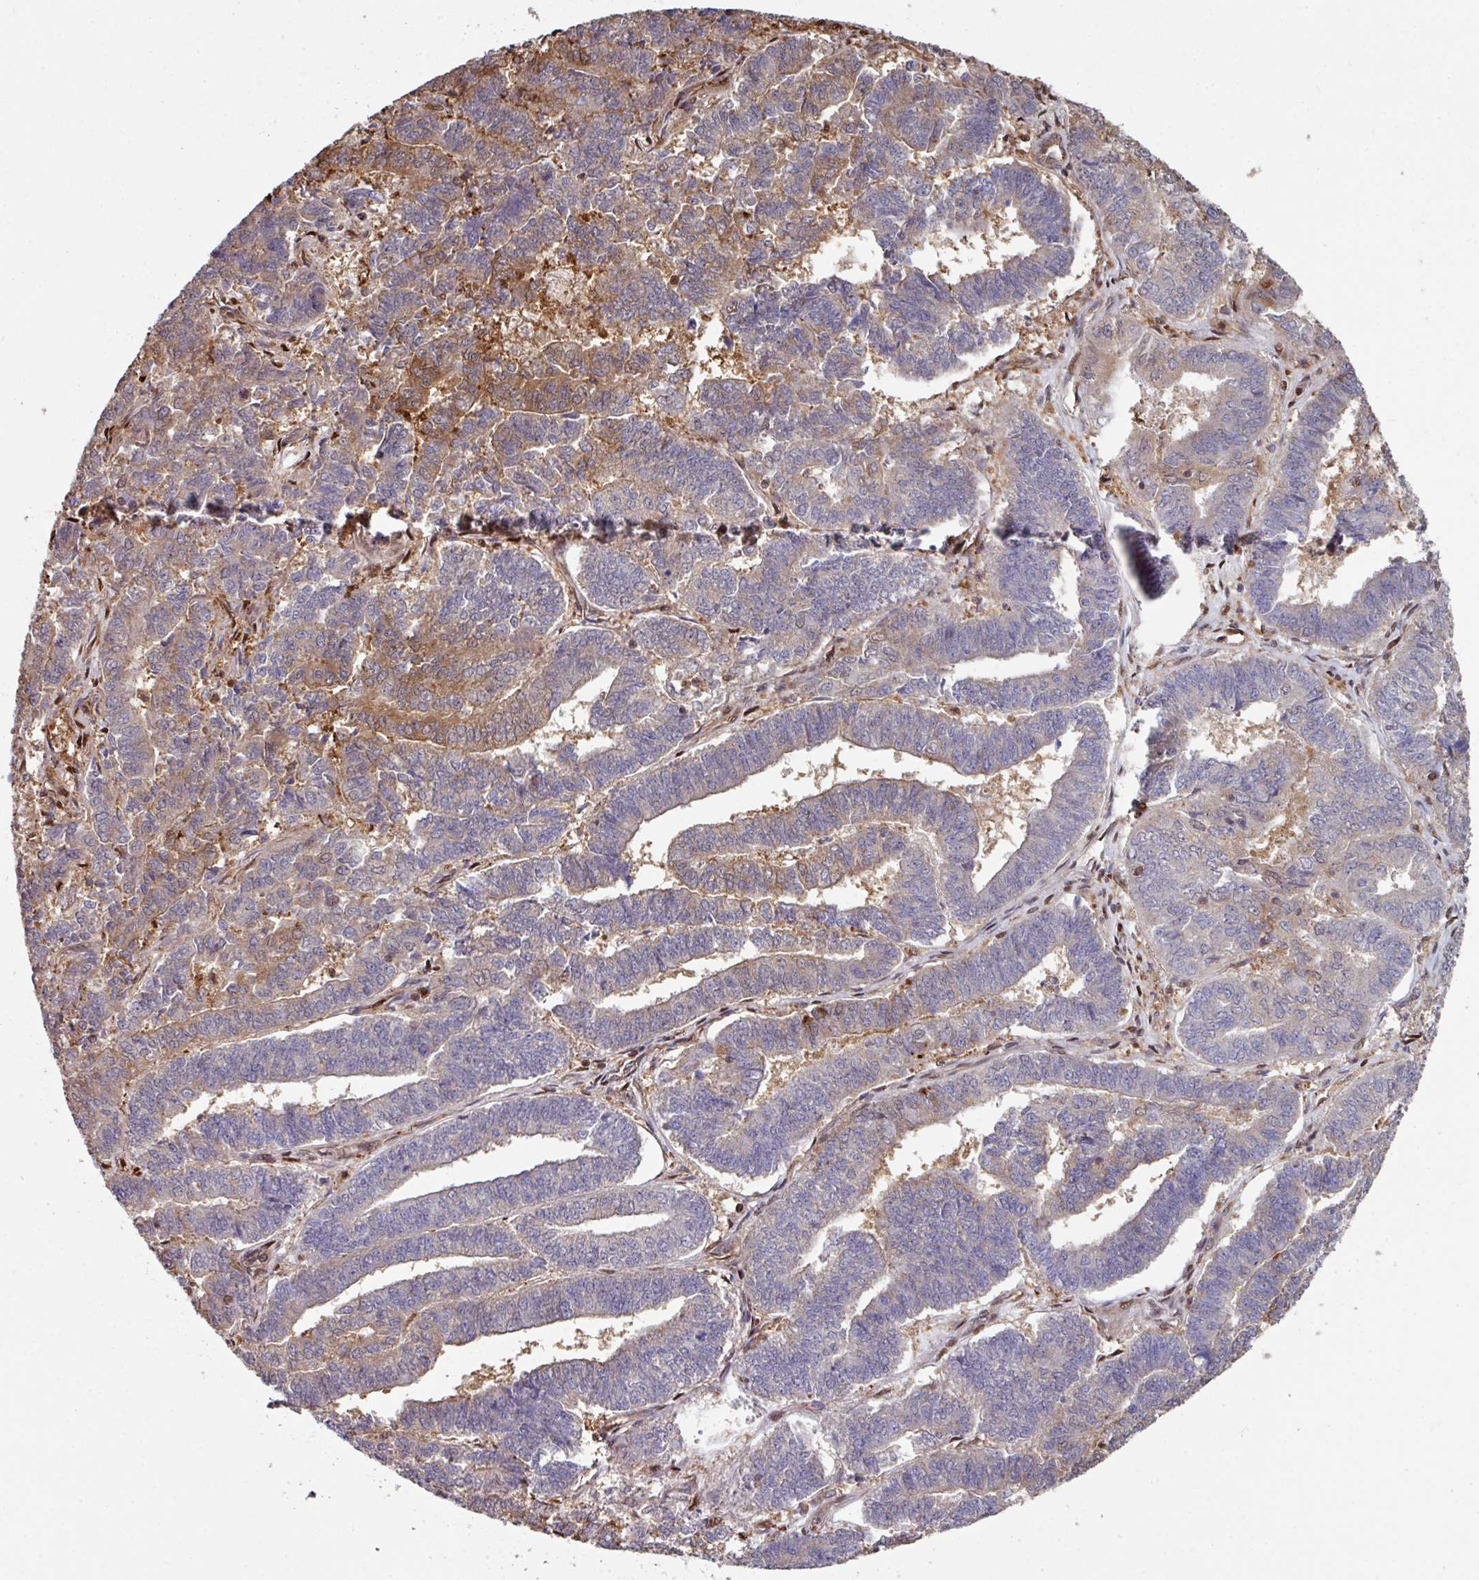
{"staining": {"intensity": "moderate", "quantity": "<25%", "location": "cytoplasmic/membranous"}, "tissue": "endometrial cancer", "cell_type": "Tumor cells", "image_type": "cancer", "snomed": [{"axis": "morphology", "description": "Adenocarcinoma, NOS"}, {"axis": "topography", "description": "Endometrium"}], "caption": "About <25% of tumor cells in endometrial cancer (adenocarcinoma) exhibit moderate cytoplasmic/membranous protein staining as visualized by brown immunohistochemical staining.", "gene": "ANO9", "patient": {"sex": "female", "age": 72}}